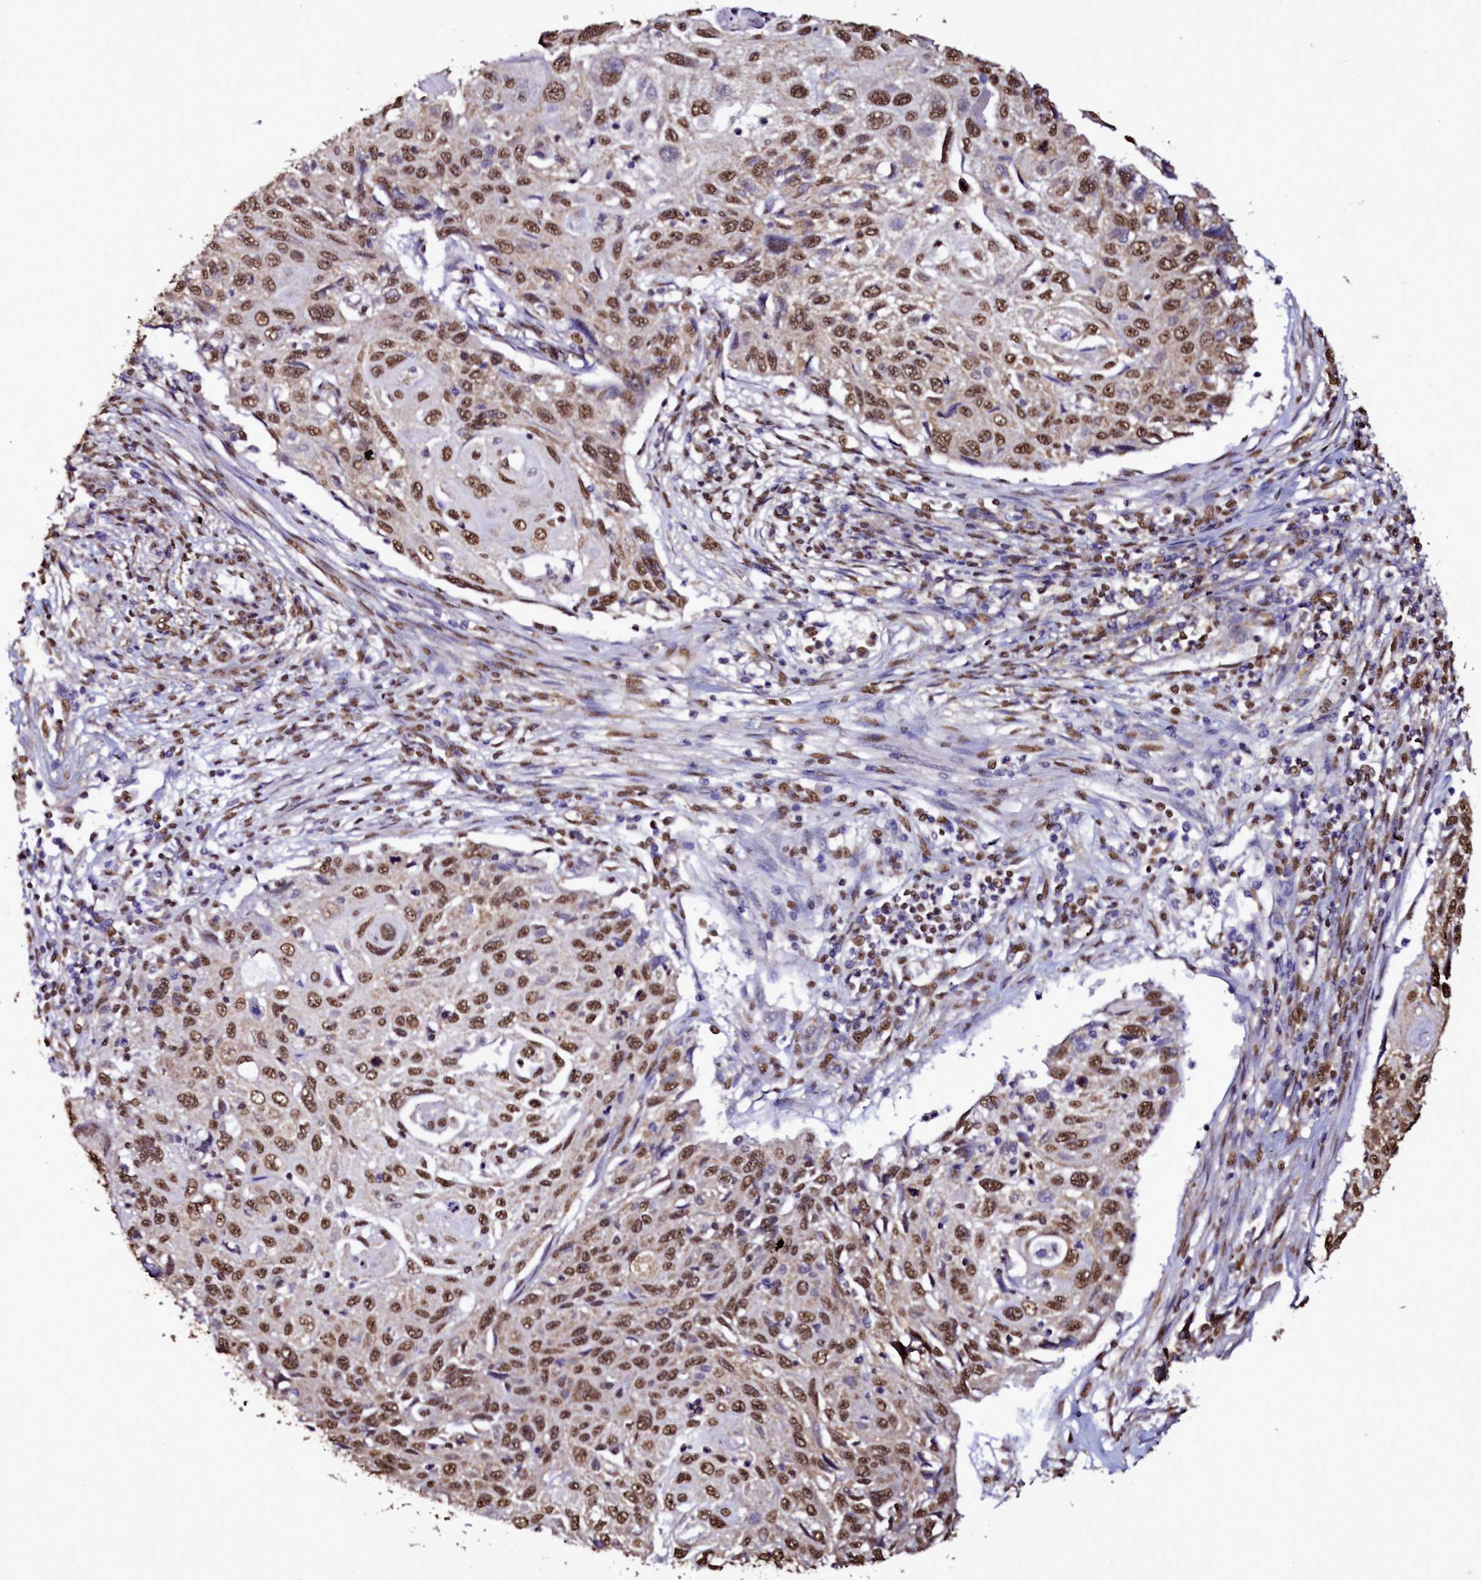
{"staining": {"intensity": "moderate", "quantity": ">75%", "location": "nuclear"}, "tissue": "cervical cancer", "cell_type": "Tumor cells", "image_type": "cancer", "snomed": [{"axis": "morphology", "description": "Squamous cell carcinoma, NOS"}, {"axis": "topography", "description": "Cervix"}], "caption": "Tumor cells demonstrate moderate nuclear staining in about >75% of cells in cervical squamous cell carcinoma.", "gene": "TRIP6", "patient": {"sex": "female", "age": 70}}